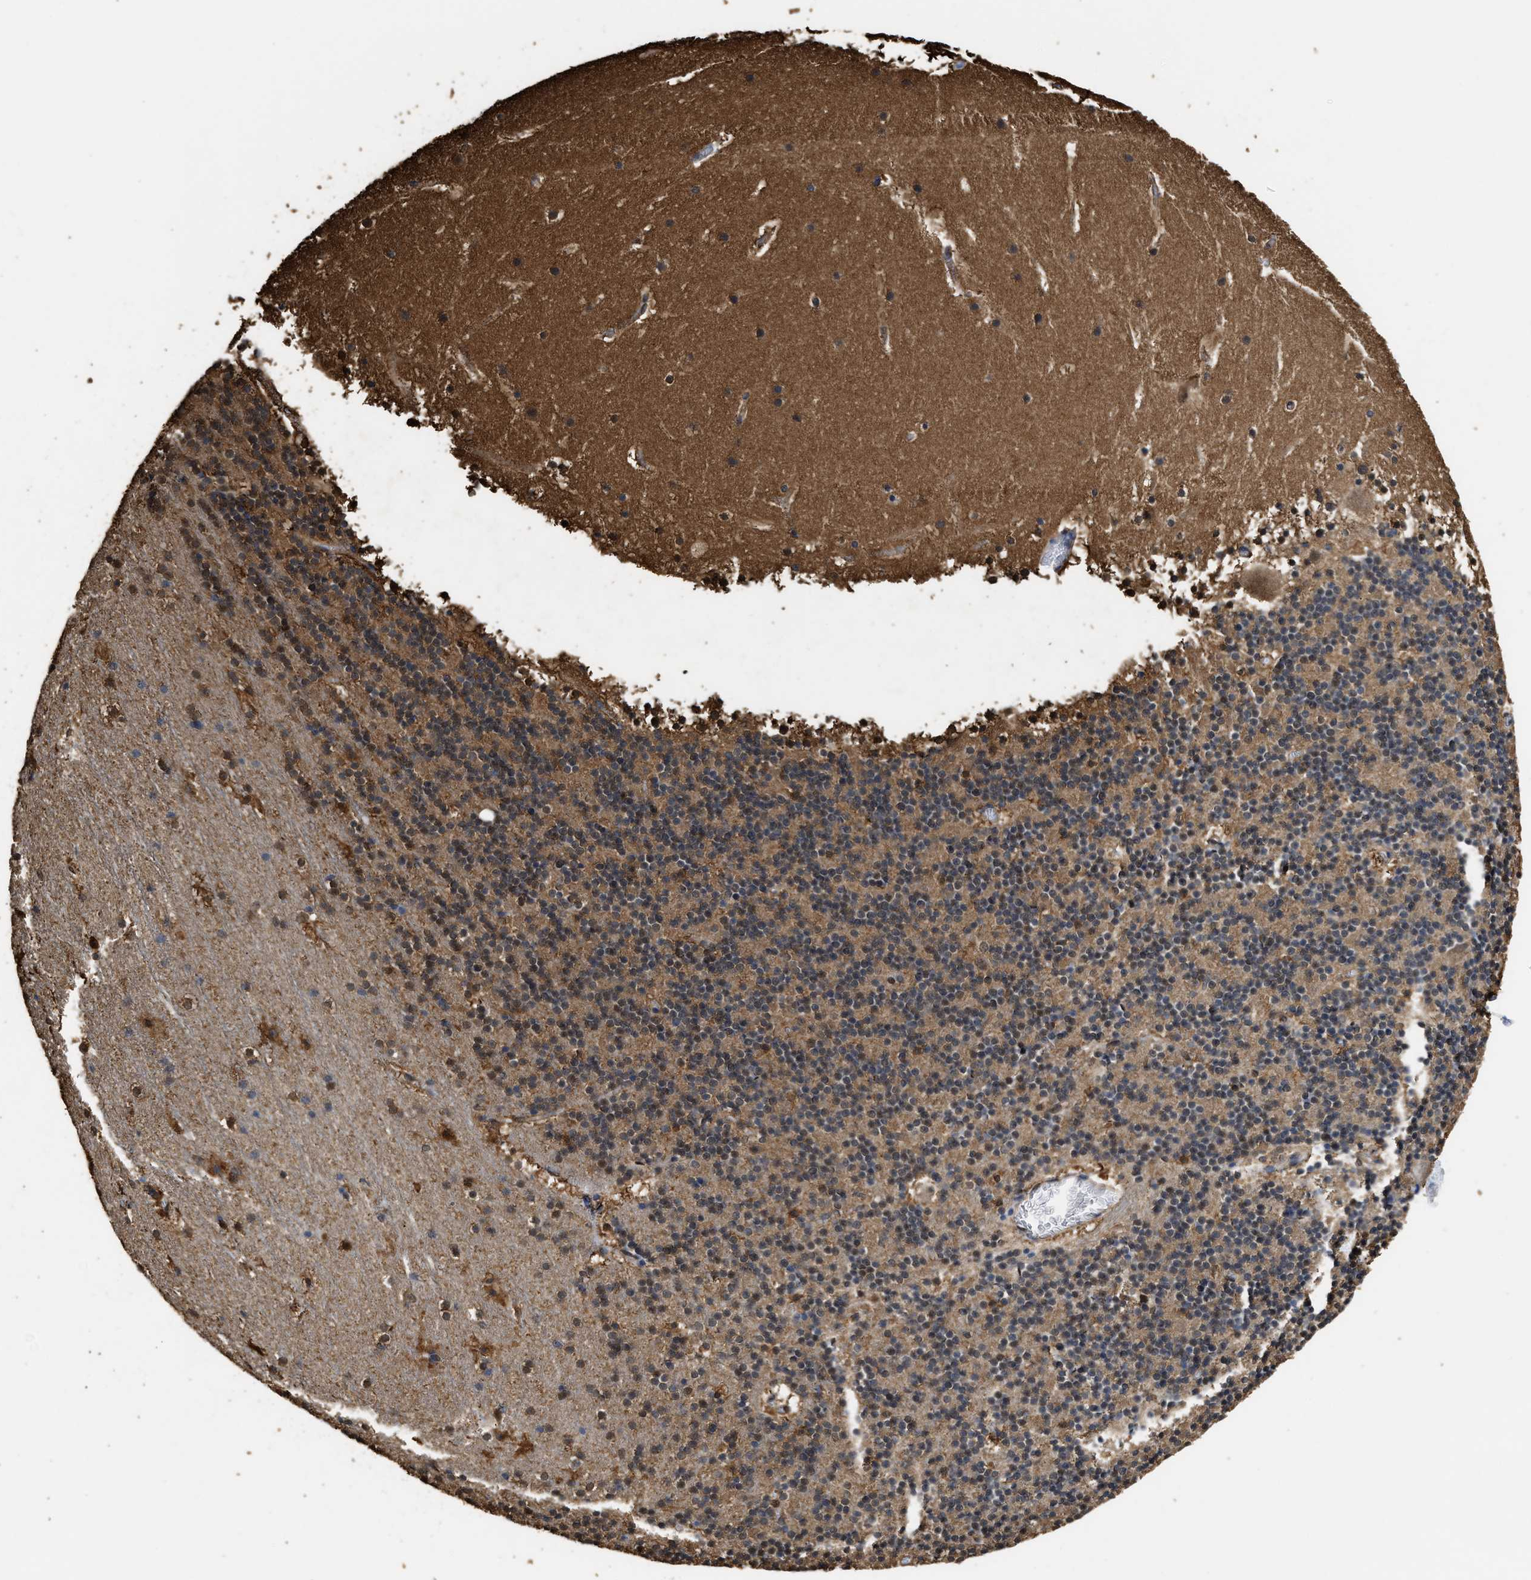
{"staining": {"intensity": "weak", "quantity": "<25%", "location": "nuclear"}, "tissue": "cerebellum", "cell_type": "Cells in granular layer", "image_type": "normal", "snomed": [{"axis": "morphology", "description": "Normal tissue, NOS"}, {"axis": "topography", "description": "Cerebellum"}], "caption": "This is an IHC histopathology image of normal cerebellum. There is no staining in cells in granular layer.", "gene": "YWHAE", "patient": {"sex": "male", "age": 45}}